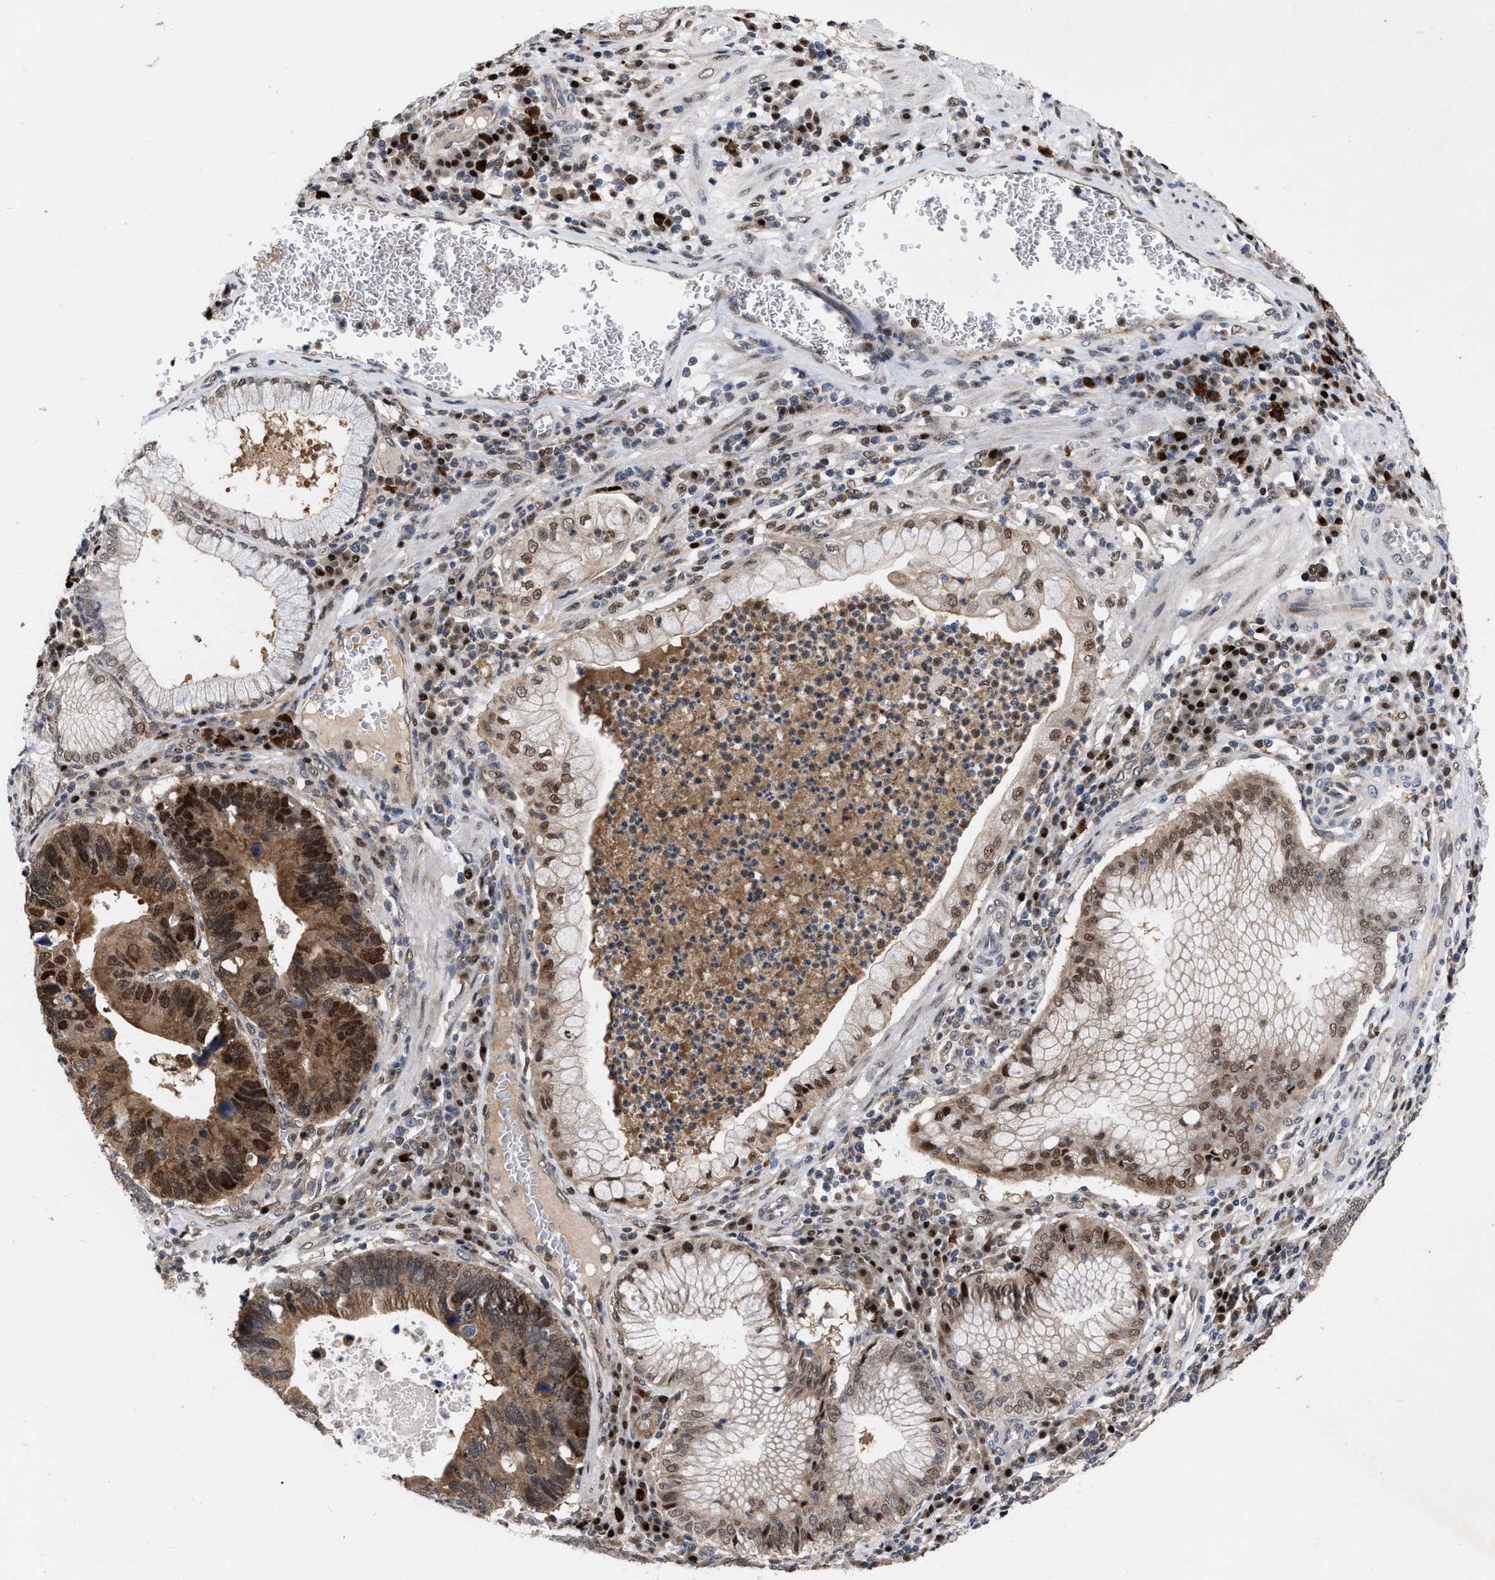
{"staining": {"intensity": "strong", "quantity": "25%-75%", "location": "cytoplasmic/membranous,nuclear"}, "tissue": "stomach cancer", "cell_type": "Tumor cells", "image_type": "cancer", "snomed": [{"axis": "morphology", "description": "Adenocarcinoma, NOS"}, {"axis": "topography", "description": "Stomach"}], "caption": "Stomach cancer stained for a protein (brown) exhibits strong cytoplasmic/membranous and nuclear positive expression in about 25%-75% of tumor cells.", "gene": "MDM4", "patient": {"sex": "male", "age": 59}}